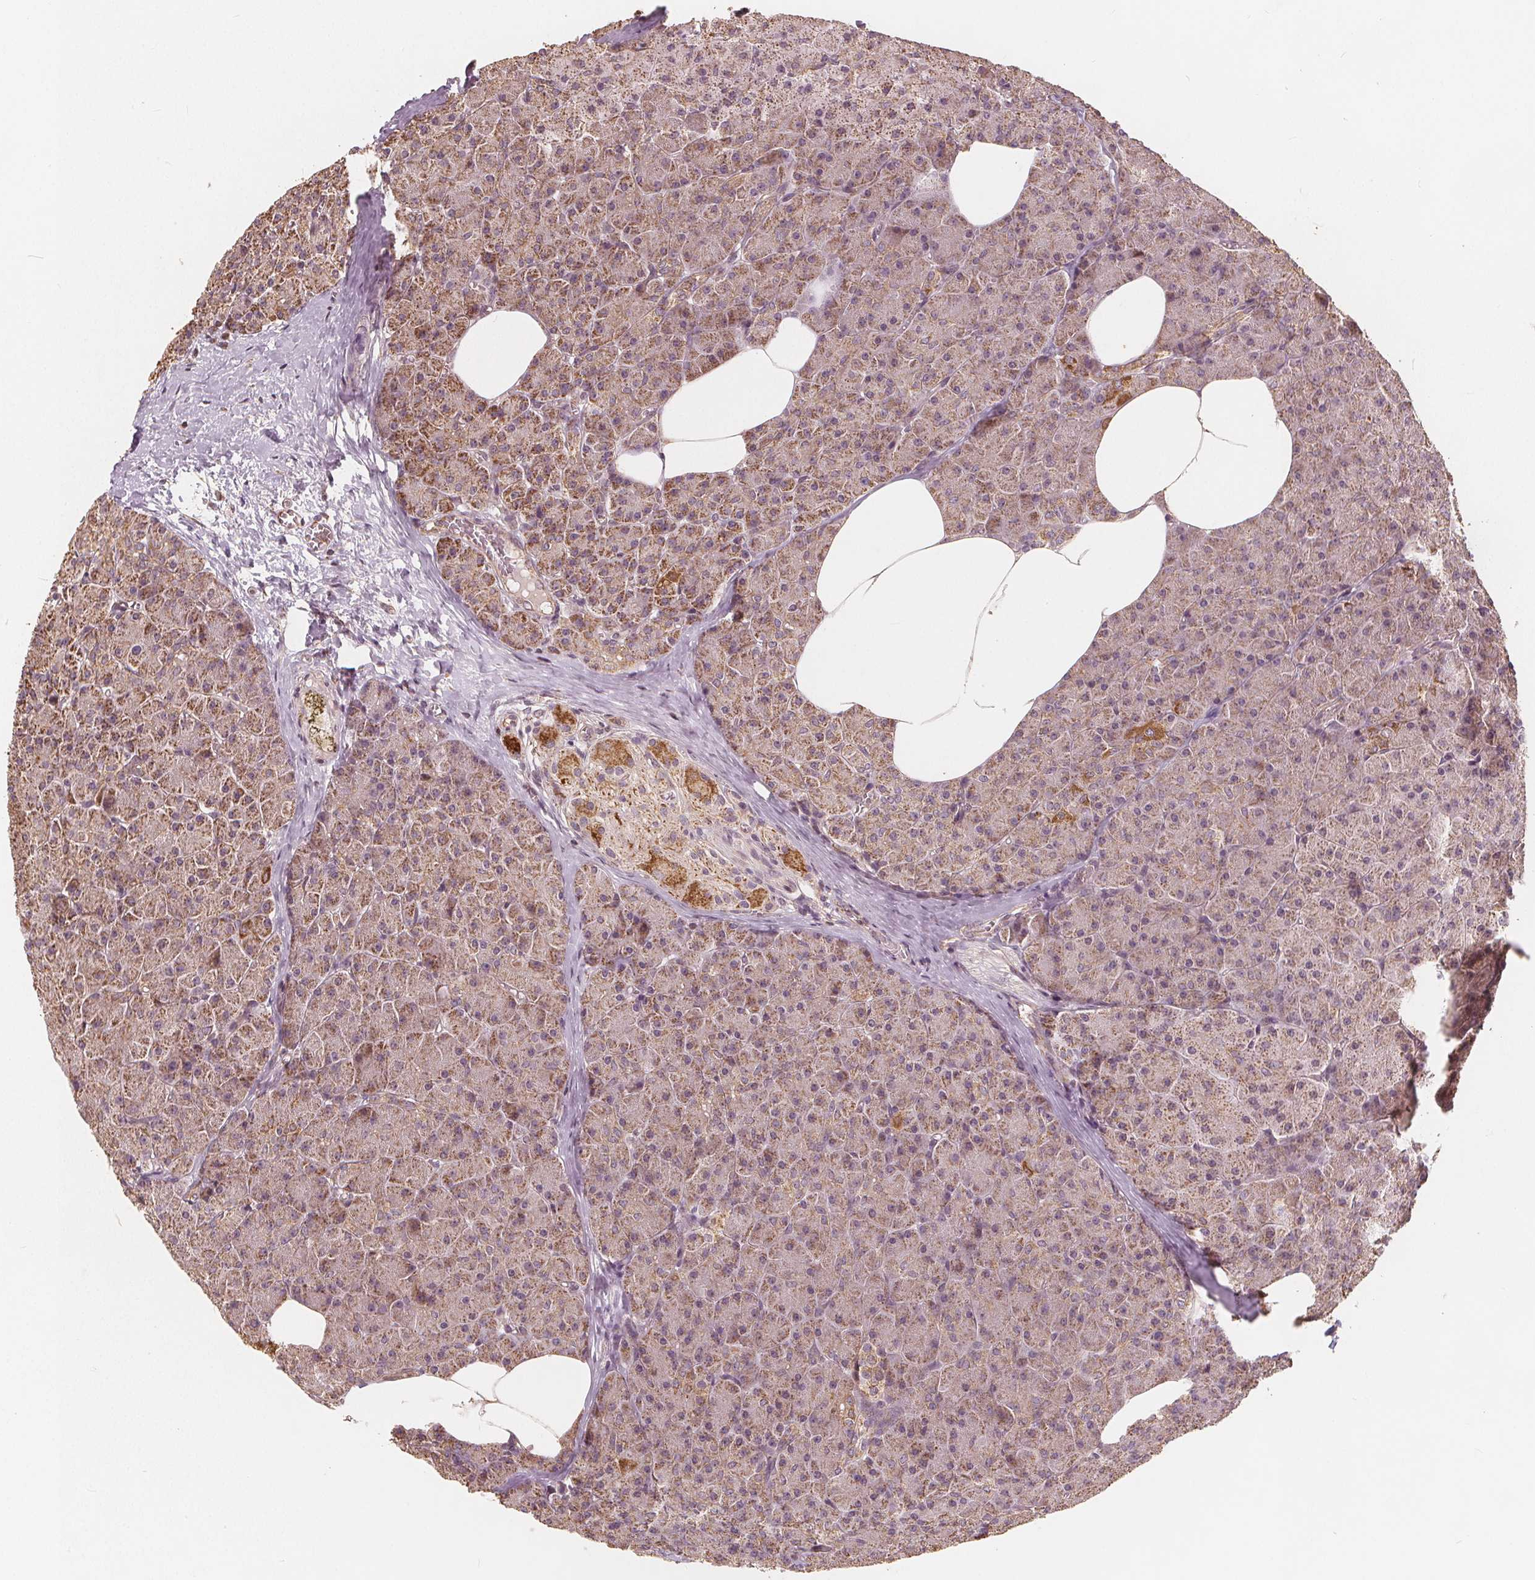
{"staining": {"intensity": "moderate", "quantity": ">75%", "location": "cytoplasmic/membranous"}, "tissue": "pancreas", "cell_type": "Exocrine glandular cells", "image_type": "normal", "snomed": [{"axis": "morphology", "description": "Normal tissue, NOS"}, {"axis": "topography", "description": "Pancreas"}], "caption": "DAB (3,3'-diaminobenzidine) immunohistochemical staining of normal pancreas displays moderate cytoplasmic/membranous protein positivity in about >75% of exocrine glandular cells.", "gene": "PEX26", "patient": {"sex": "female", "age": 45}}